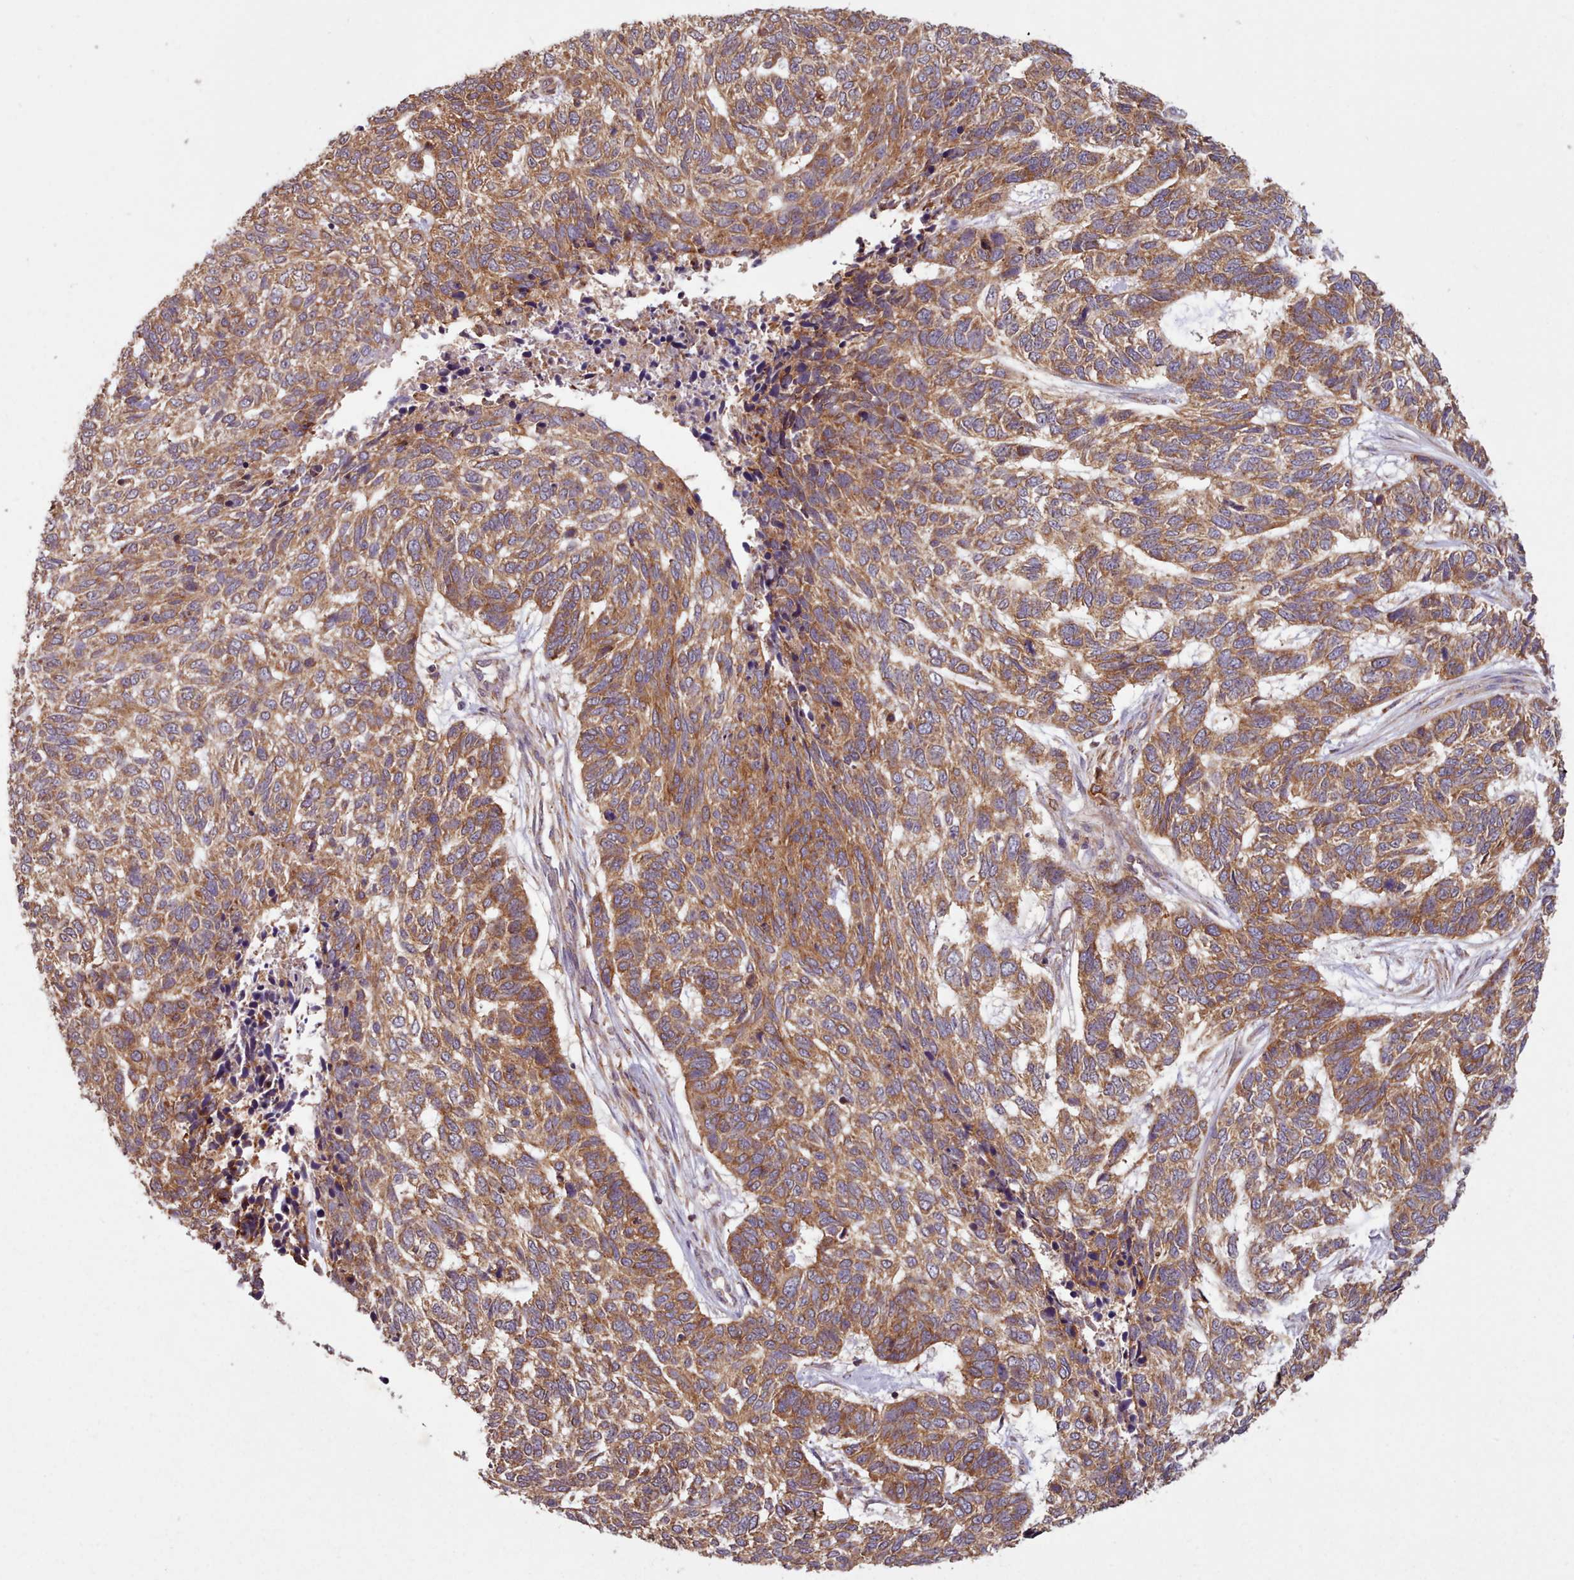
{"staining": {"intensity": "strong", "quantity": ">75%", "location": "cytoplasmic/membranous"}, "tissue": "skin cancer", "cell_type": "Tumor cells", "image_type": "cancer", "snomed": [{"axis": "morphology", "description": "Basal cell carcinoma"}, {"axis": "topography", "description": "Skin"}], "caption": "A high-resolution image shows immunohistochemistry staining of skin cancer (basal cell carcinoma), which demonstrates strong cytoplasmic/membranous staining in about >75% of tumor cells. (DAB = brown stain, brightfield microscopy at high magnification).", "gene": "CRYBG1", "patient": {"sex": "female", "age": 65}}